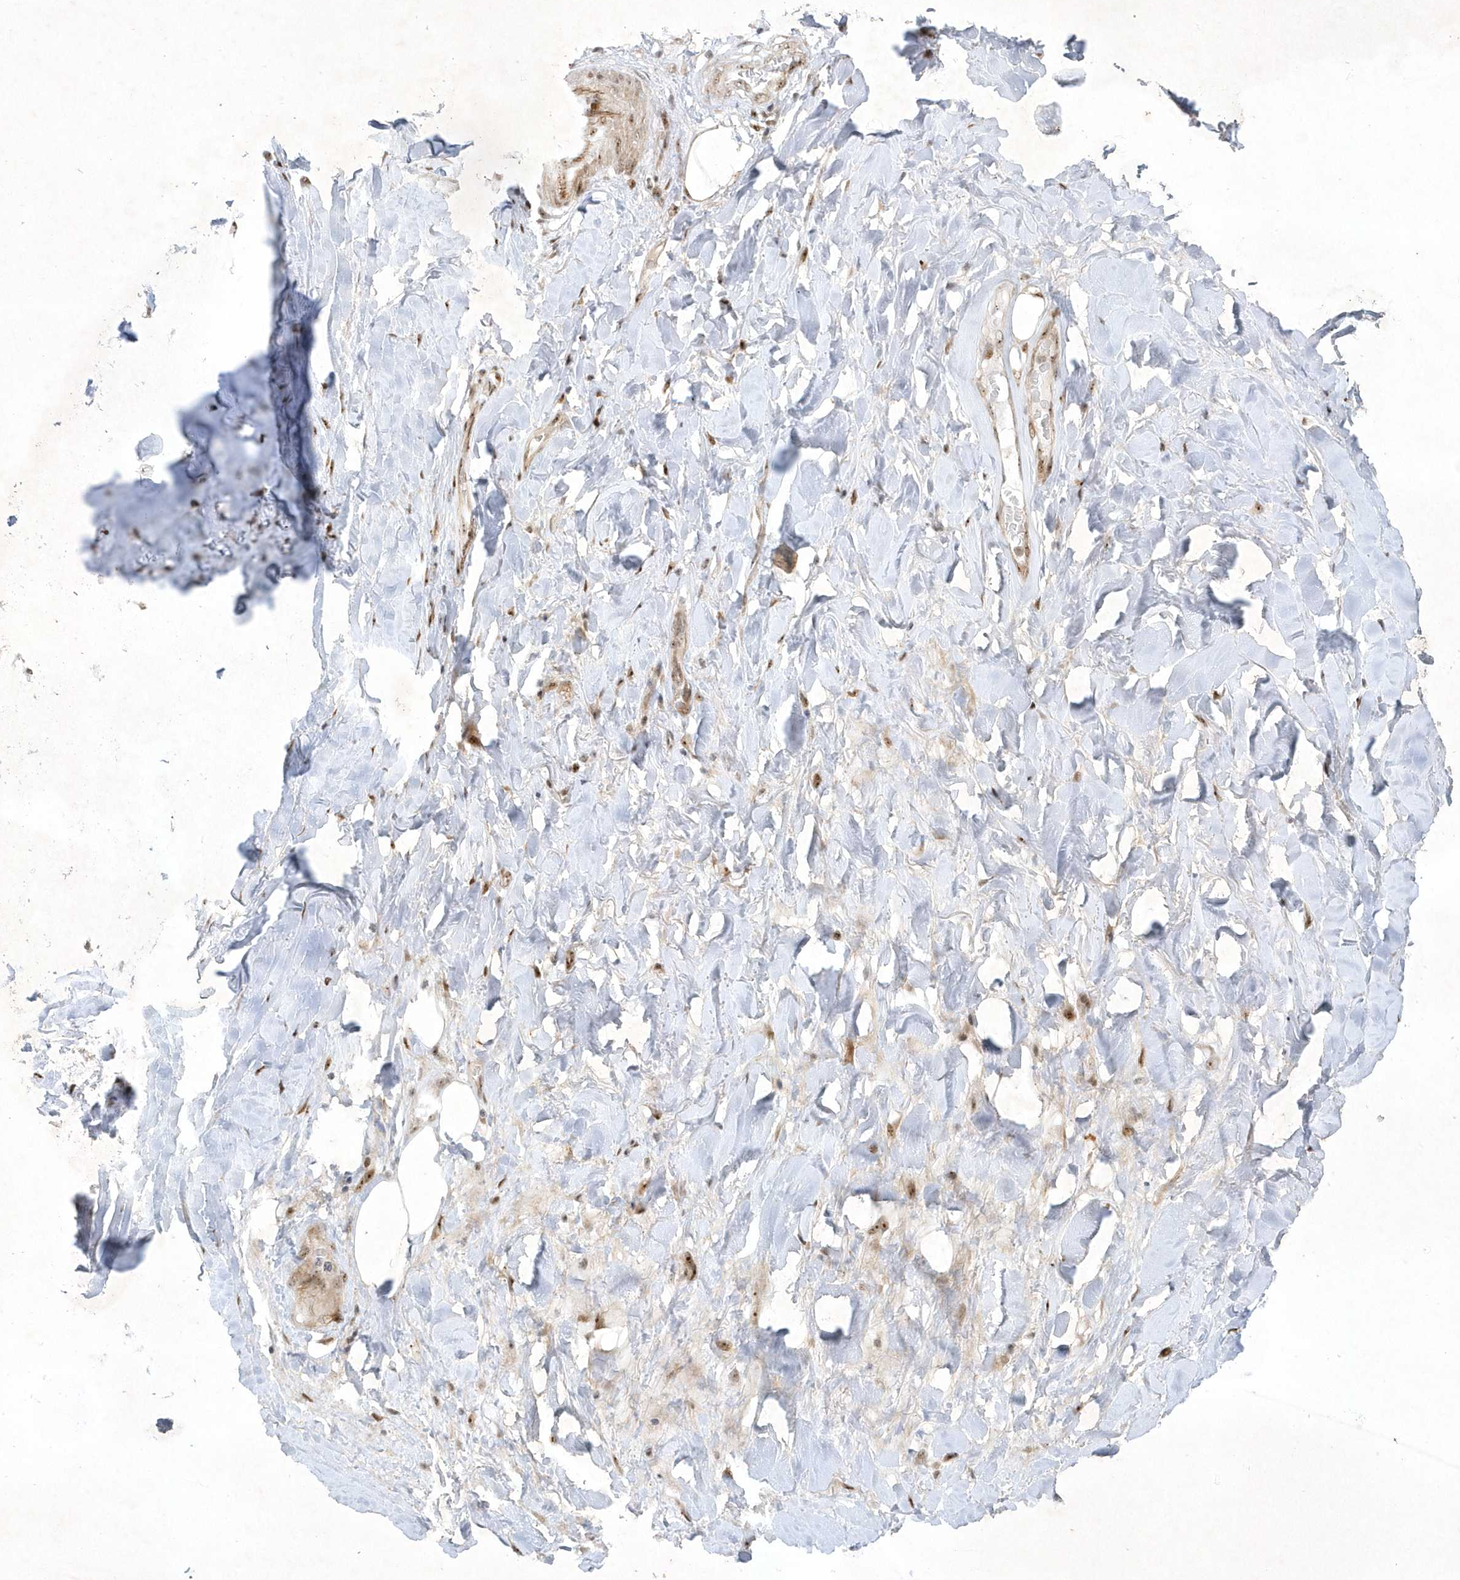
{"staining": {"intensity": "moderate", "quantity": ">75%", "location": "nuclear"}, "tissue": "adipose tissue", "cell_type": "Adipocytes", "image_type": "normal", "snomed": [{"axis": "morphology", "description": "Normal tissue, NOS"}, {"axis": "morphology", "description": "Squamous cell carcinoma, NOS"}, {"axis": "topography", "description": "Lymph node"}, {"axis": "topography", "description": "Bronchus"}, {"axis": "topography", "description": "Lung"}], "caption": "Brown immunohistochemical staining in benign human adipose tissue reveals moderate nuclear expression in approximately >75% of adipocytes.", "gene": "NPM3", "patient": {"sex": "male", "age": 66}}